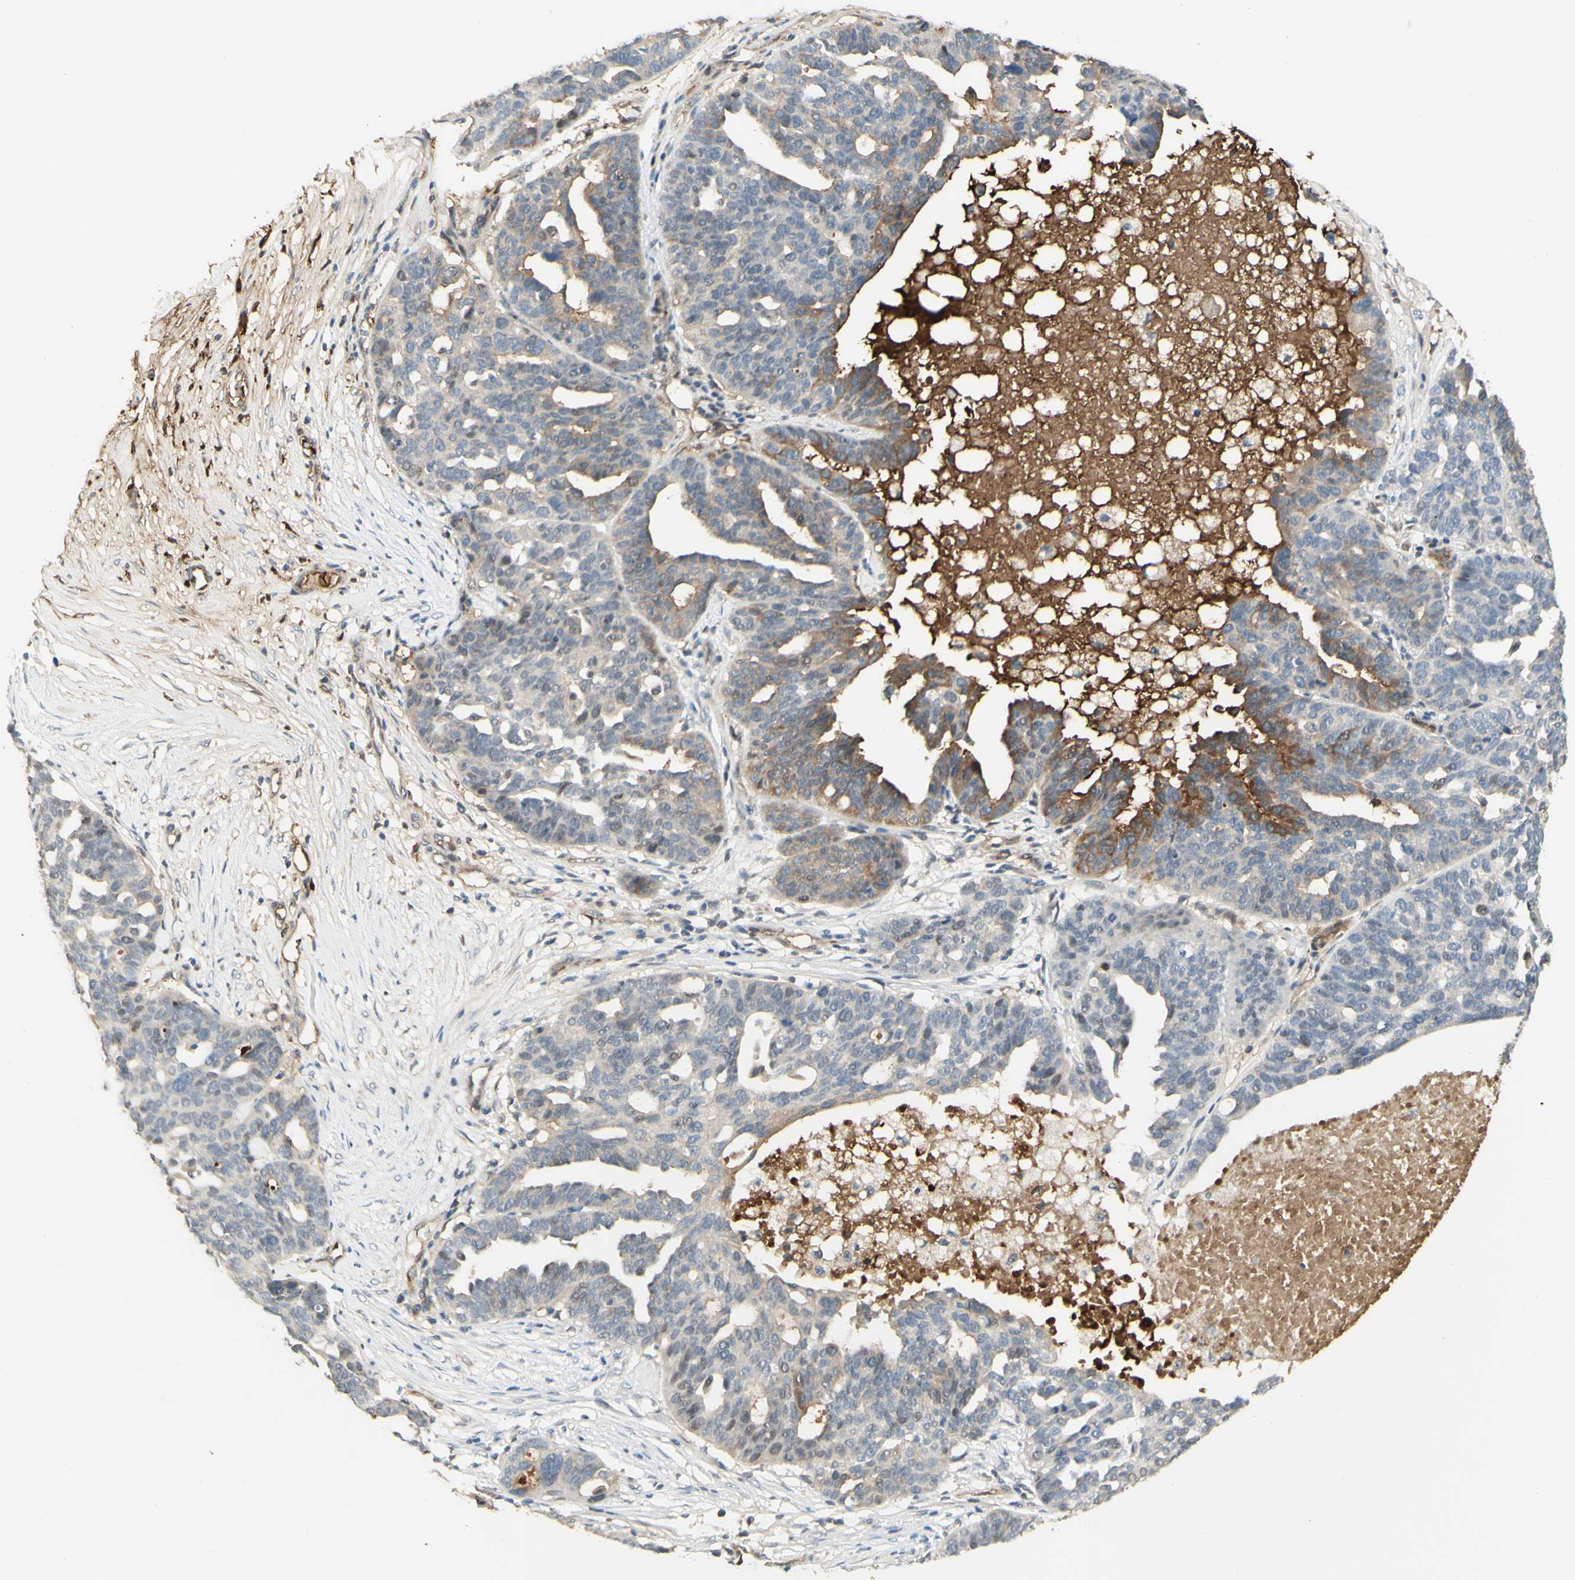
{"staining": {"intensity": "moderate", "quantity": "<25%", "location": "cytoplasmic/membranous"}, "tissue": "ovarian cancer", "cell_type": "Tumor cells", "image_type": "cancer", "snomed": [{"axis": "morphology", "description": "Cystadenocarcinoma, serous, NOS"}, {"axis": "topography", "description": "Ovary"}], "caption": "Ovarian cancer stained with a brown dye demonstrates moderate cytoplasmic/membranous positive positivity in about <25% of tumor cells.", "gene": "ANGPT2", "patient": {"sex": "female", "age": 59}}